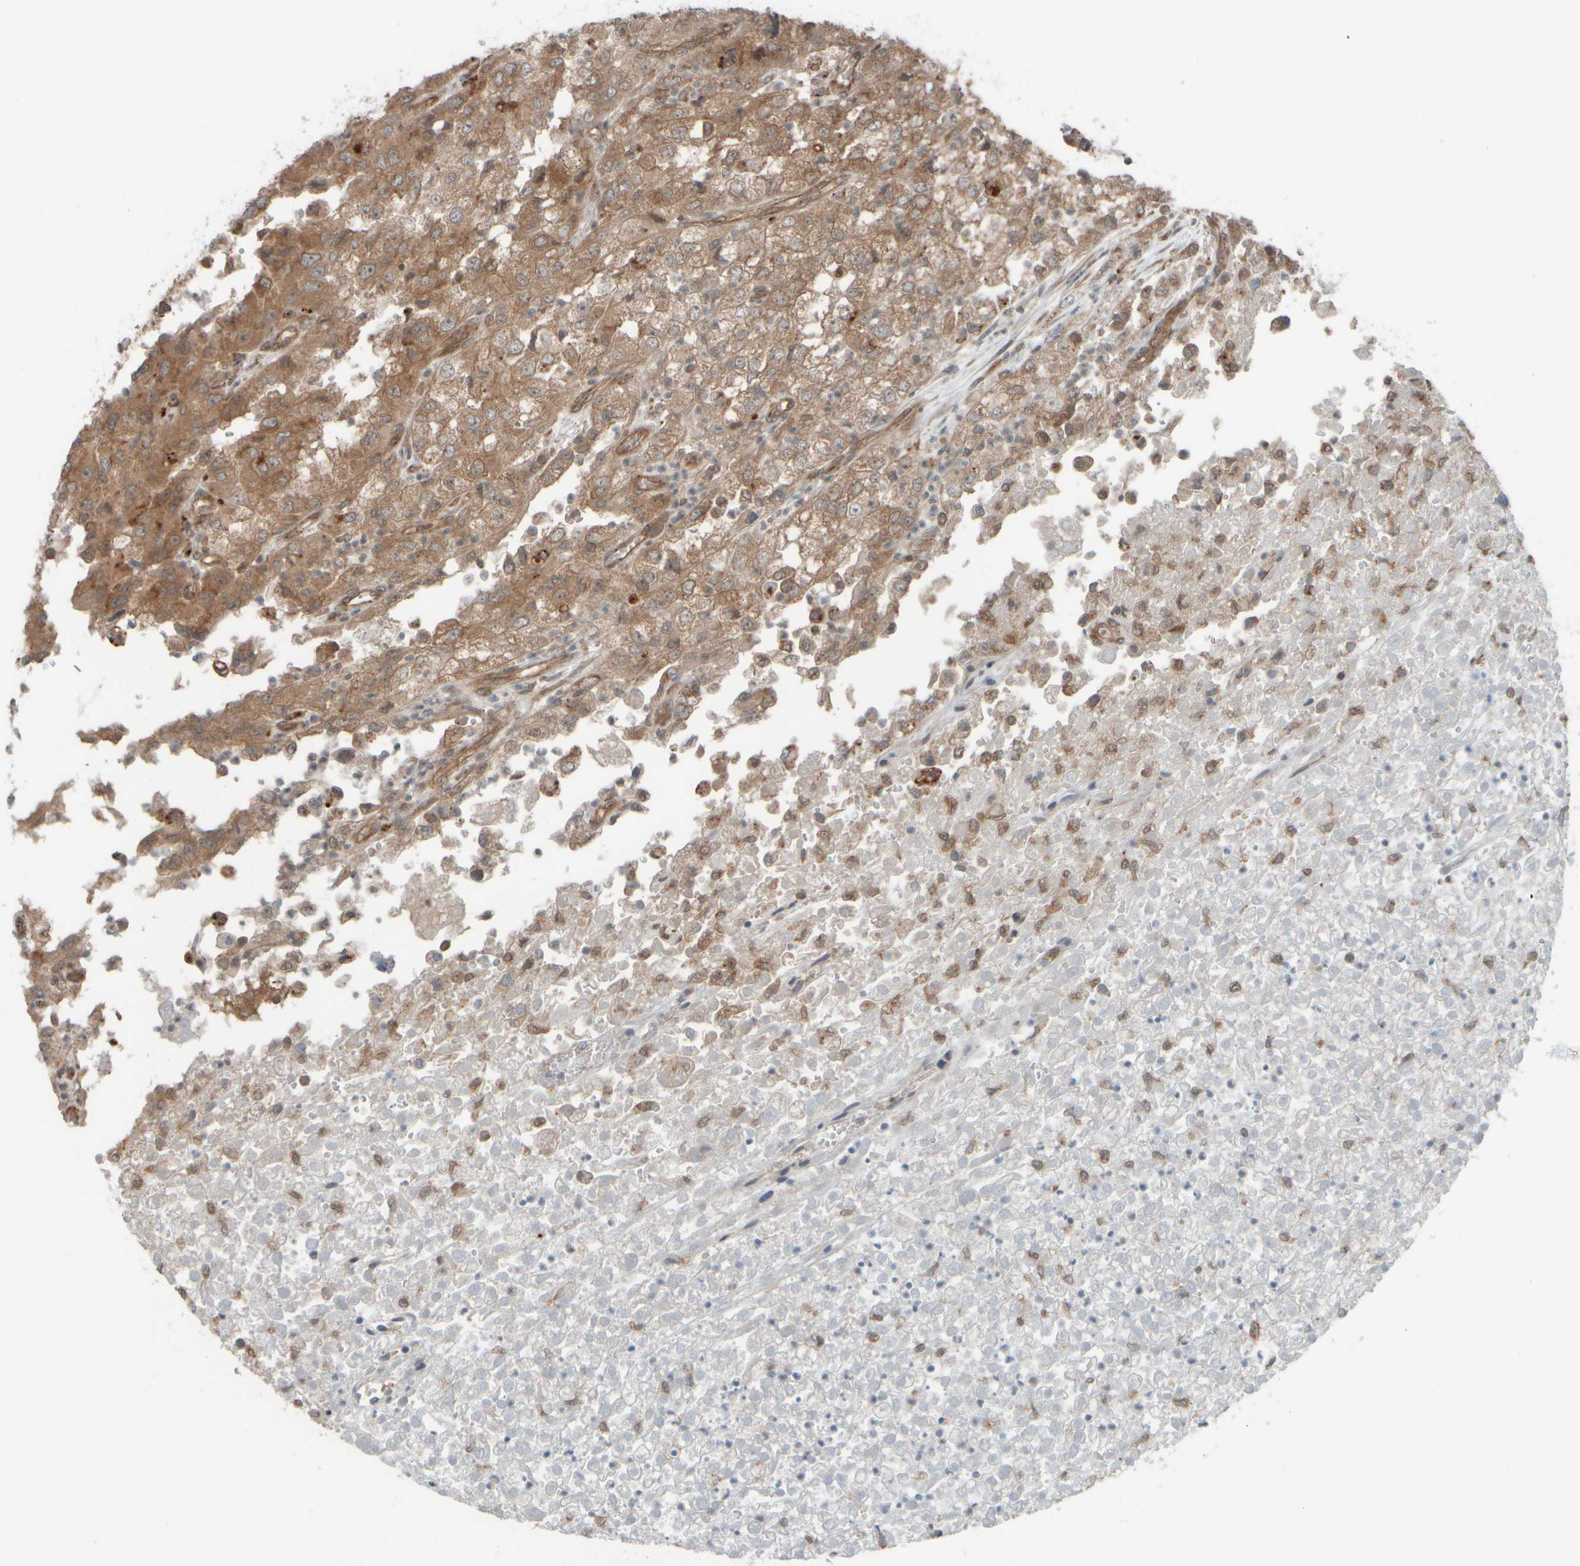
{"staining": {"intensity": "weak", "quantity": ">75%", "location": "cytoplasmic/membranous"}, "tissue": "renal cancer", "cell_type": "Tumor cells", "image_type": "cancer", "snomed": [{"axis": "morphology", "description": "Adenocarcinoma, NOS"}, {"axis": "topography", "description": "Kidney"}], "caption": "Immunohistochemistry (IHC) (DAB (3,3'-diaminobenzidine)) staining of adenocarcinoma (renal) reveals weak cytoplasmic/membranous protein staining in approximately >75% of tumor cells.", "gene": "GIGYF1", "patient": {"sex": "female", "age": 54}}